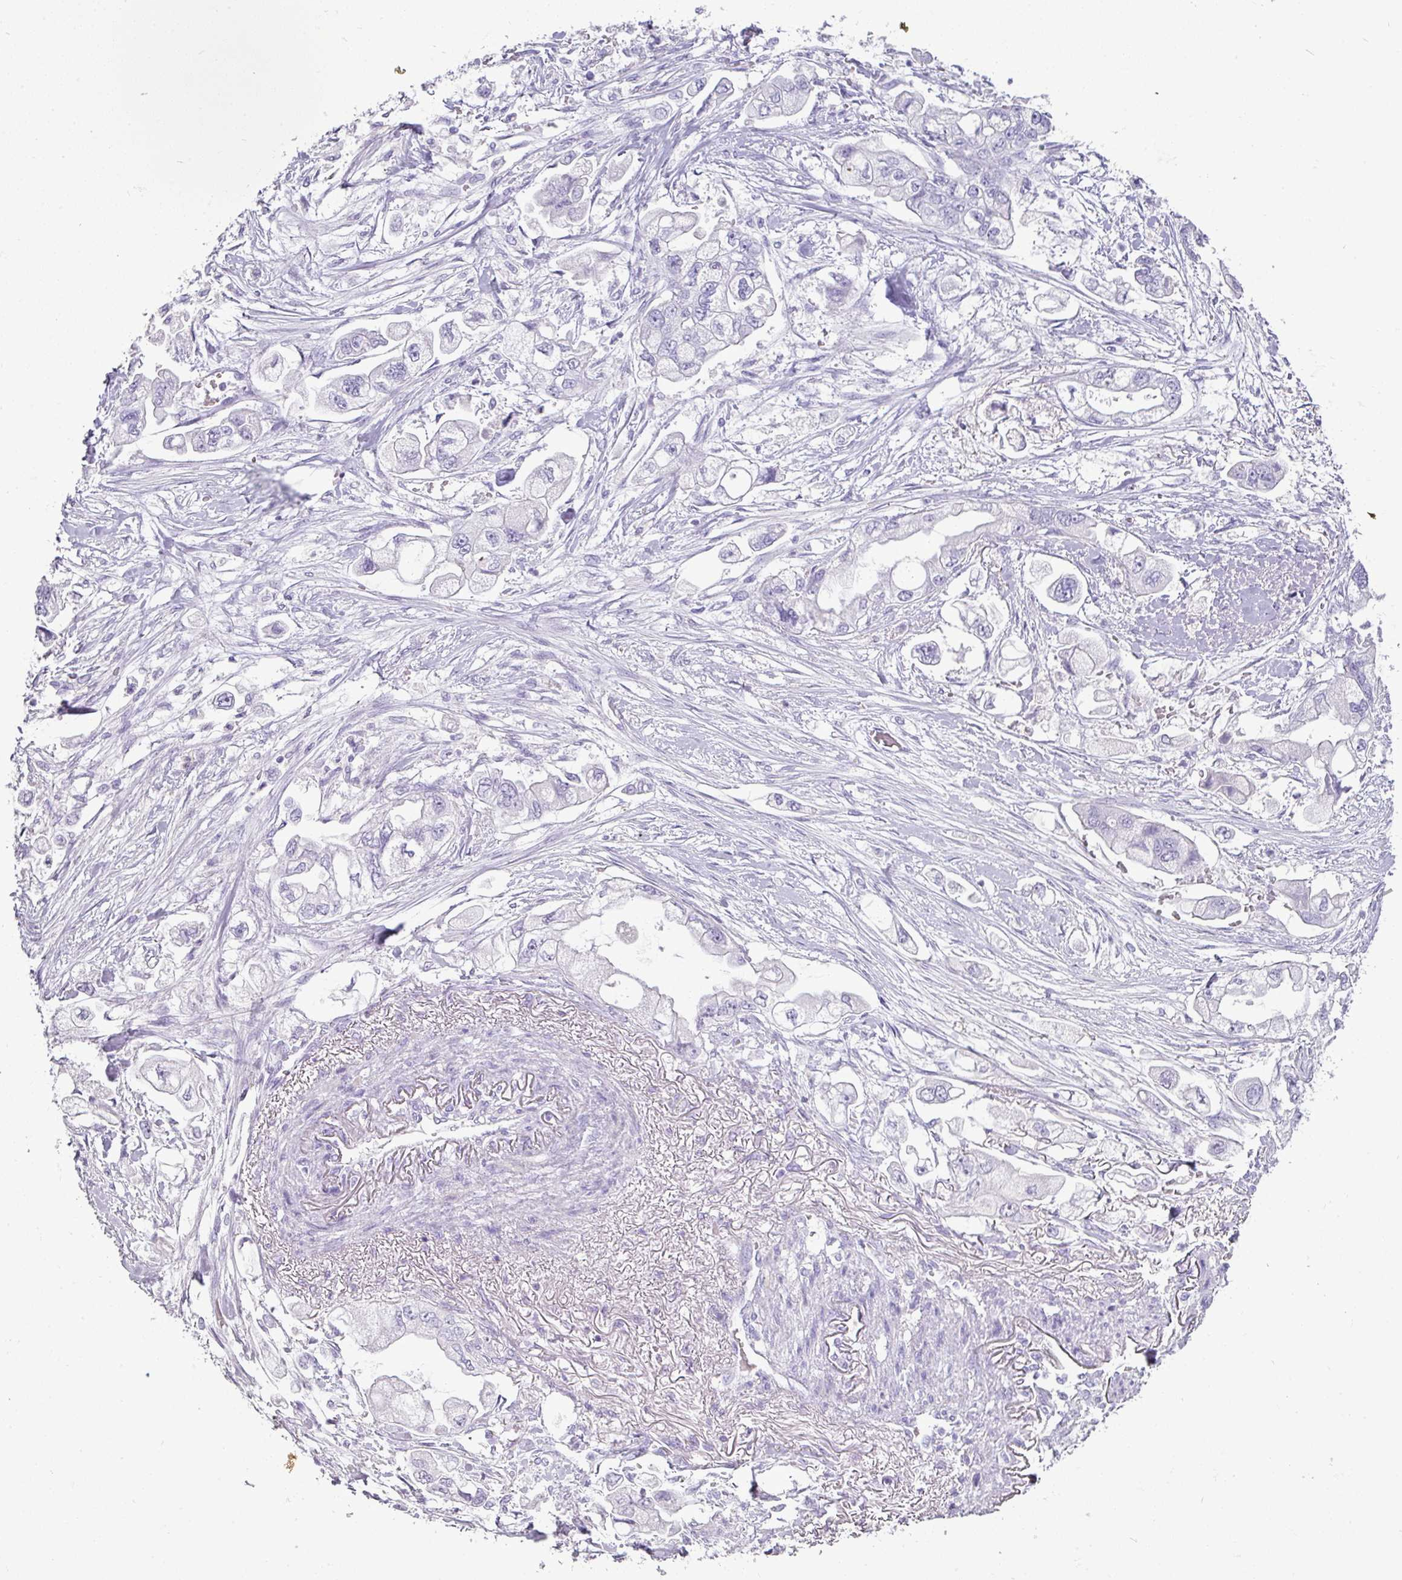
{"staining": {"intensity": "negative", "quantity": "none", "location": "none"}, "tissue": "stomach cancer", "cell_type": "Tumor cells", "image_type": "cancer", "snomed": [{"axis": "morphology", "description": "Adenocarcinoma, NOS"}, {"axis": "topography", "description": "Stomach"}], "caption": "This micrograph is of stomach cancer stained with immunohistochemistry (IHC) to label a protein in brown with the nuclei are counter-stained blue. There is no positivity in tumor cells.", "gene": "GSTA3", "patient": {"sex": "male", "age": 62}}